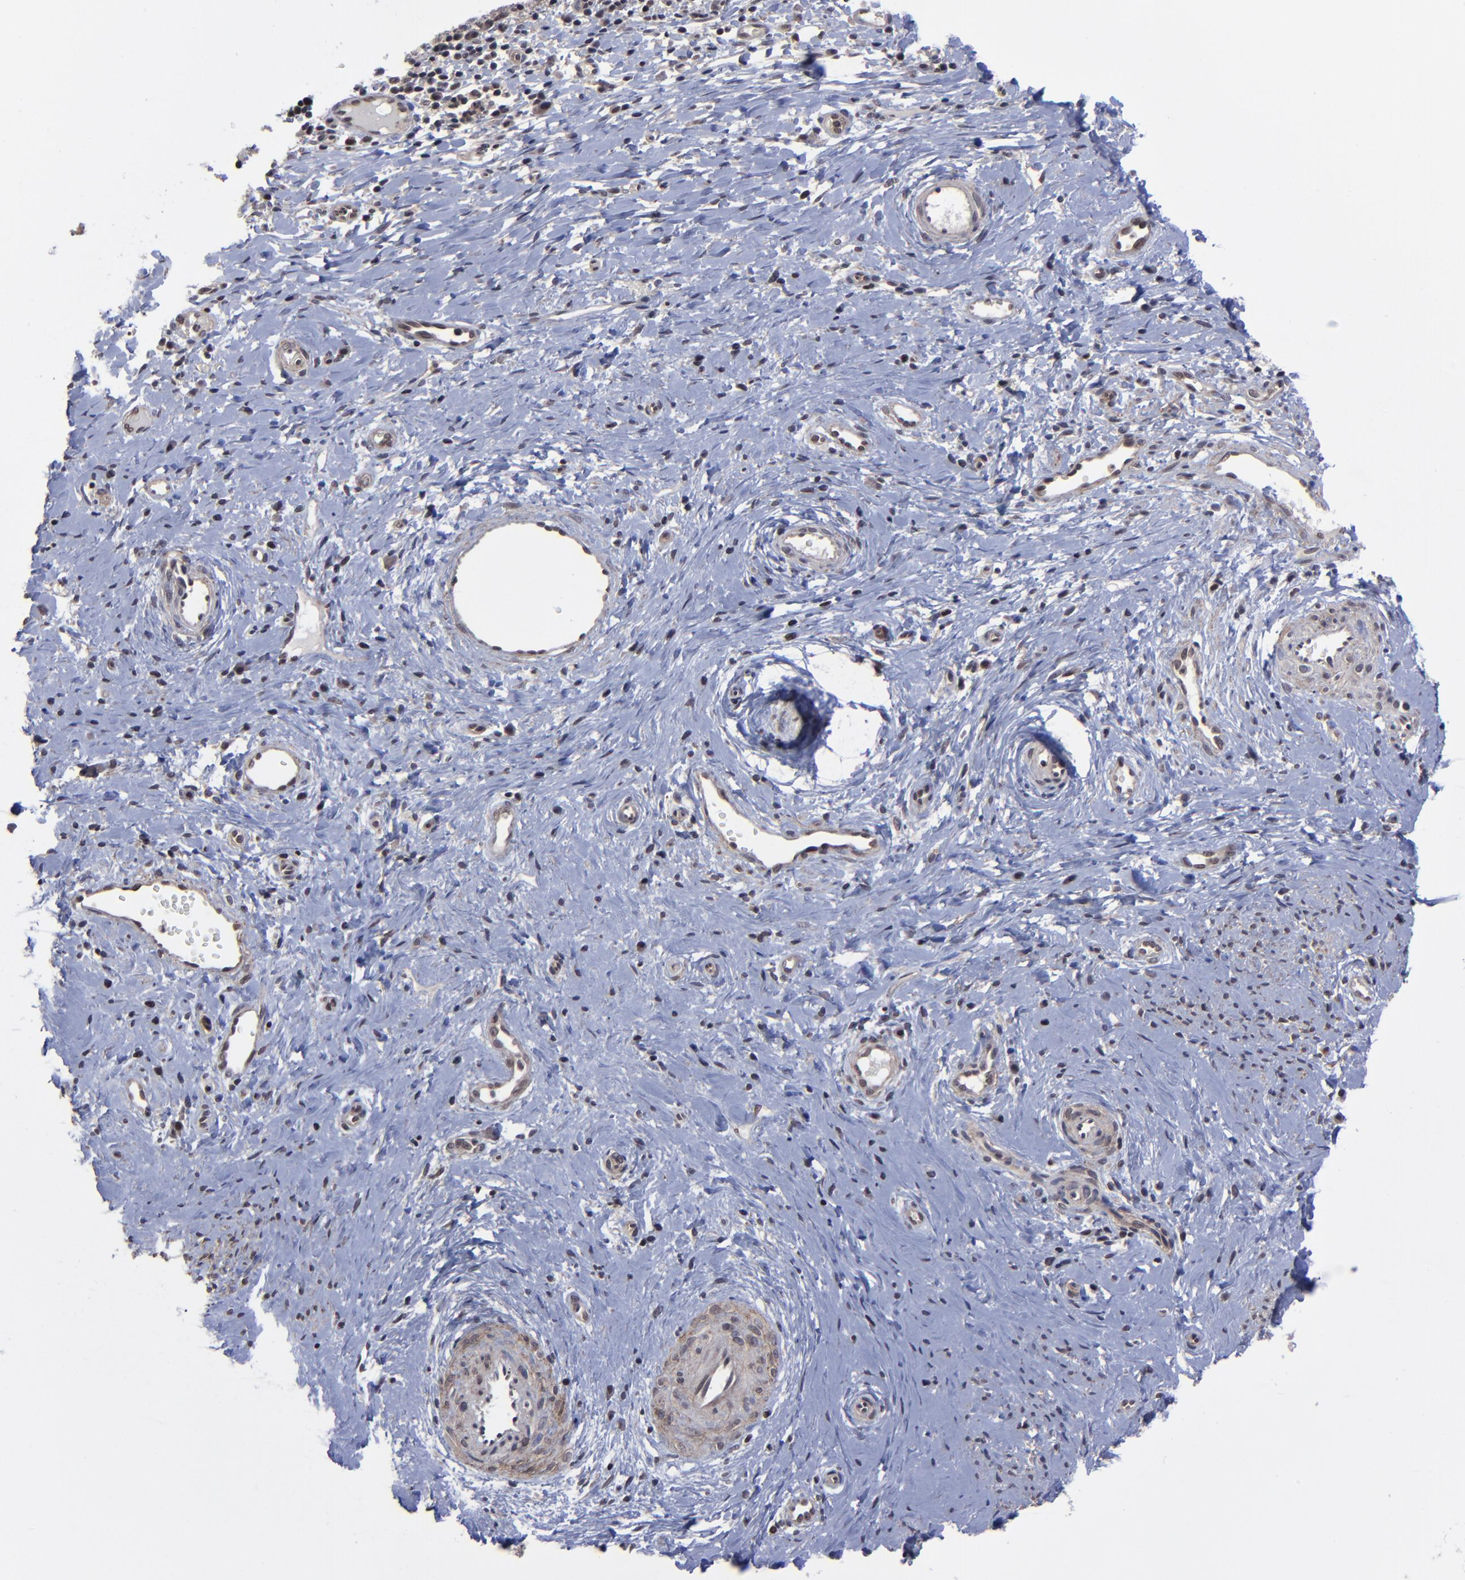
{"staining": {"intensity": "negative", "quantity": "none", "location": "none"}, "tissue": "cervical cancer", "cell_type": "Tumor cells", "image_type": "cancer", "snomed": [{"axis": "morphology", "description": "Normal tissue, NOS"}, {"axis": "morphology", "description": "Squamous cell carcinoma, NOS"}, {"axis": "topography", "description": "Cervix"}], "caption": "IHC of cervical cancer displays no expression in tumor cells. The staining is performed using DAB brown chromogen with nuclei counter-stained in using hematoxylin.", "gene": "ZNF419", "patient": {"sex": "female", "age": 39}}